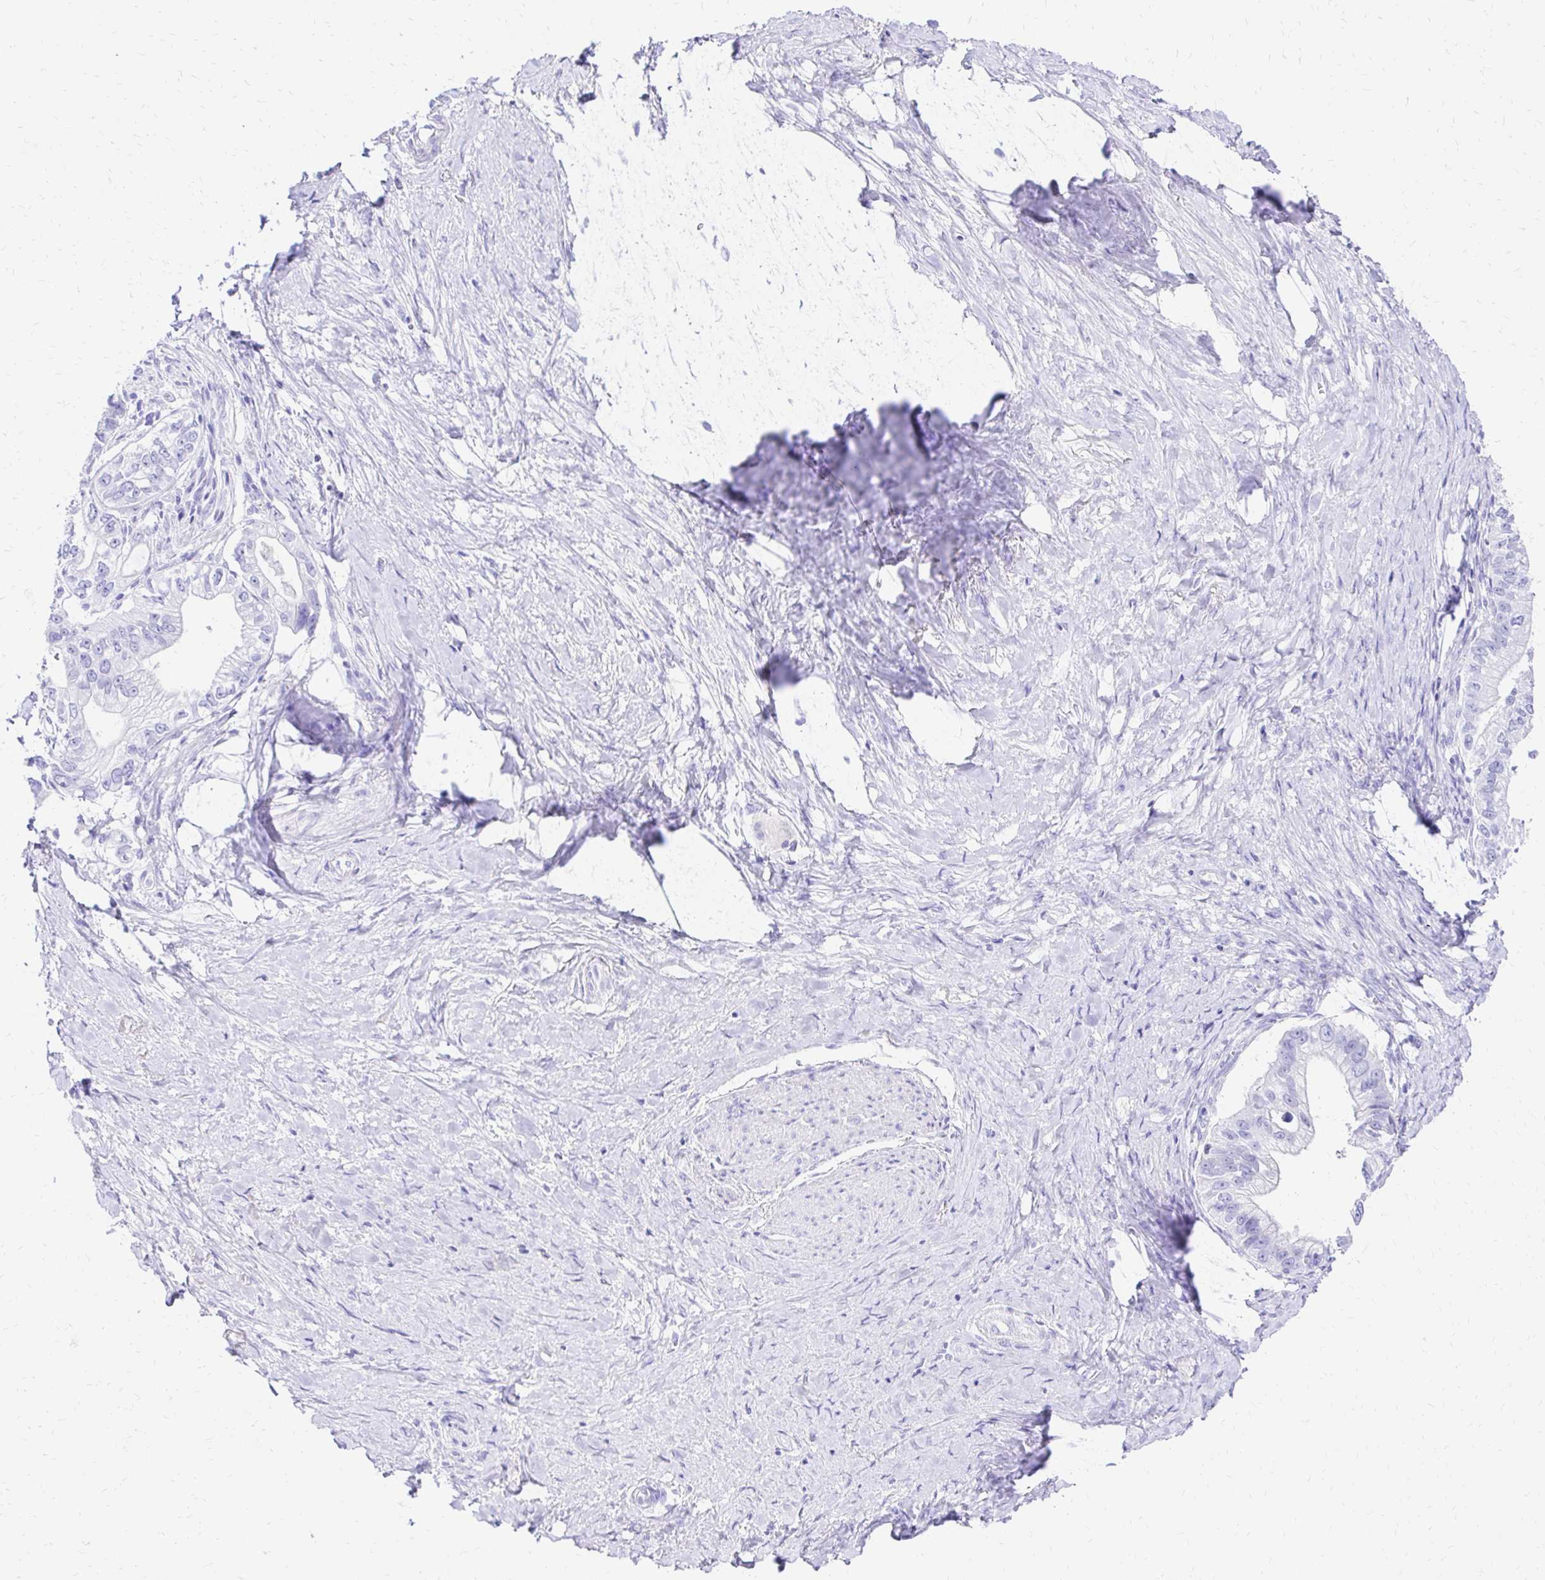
{"staining": {"intensity": "negative", "quantity": "none", "location": "none"}, "tissue": "pancreatic cancer", "cell_type": "Tumor cells", "image_type": "cancer", "snomed": [{"axis": "morphology", "description": "Adenocarcinoma, NOS"}, {"axis": "topography", "description": "Pancreas"}], "caption": "Photomicrograph shows no protein positivity in tumor cells of adenocarcinoma (pancreatic) tissue.", "gene": "S100G", "patient": {"sex": "male", "age": 70}}